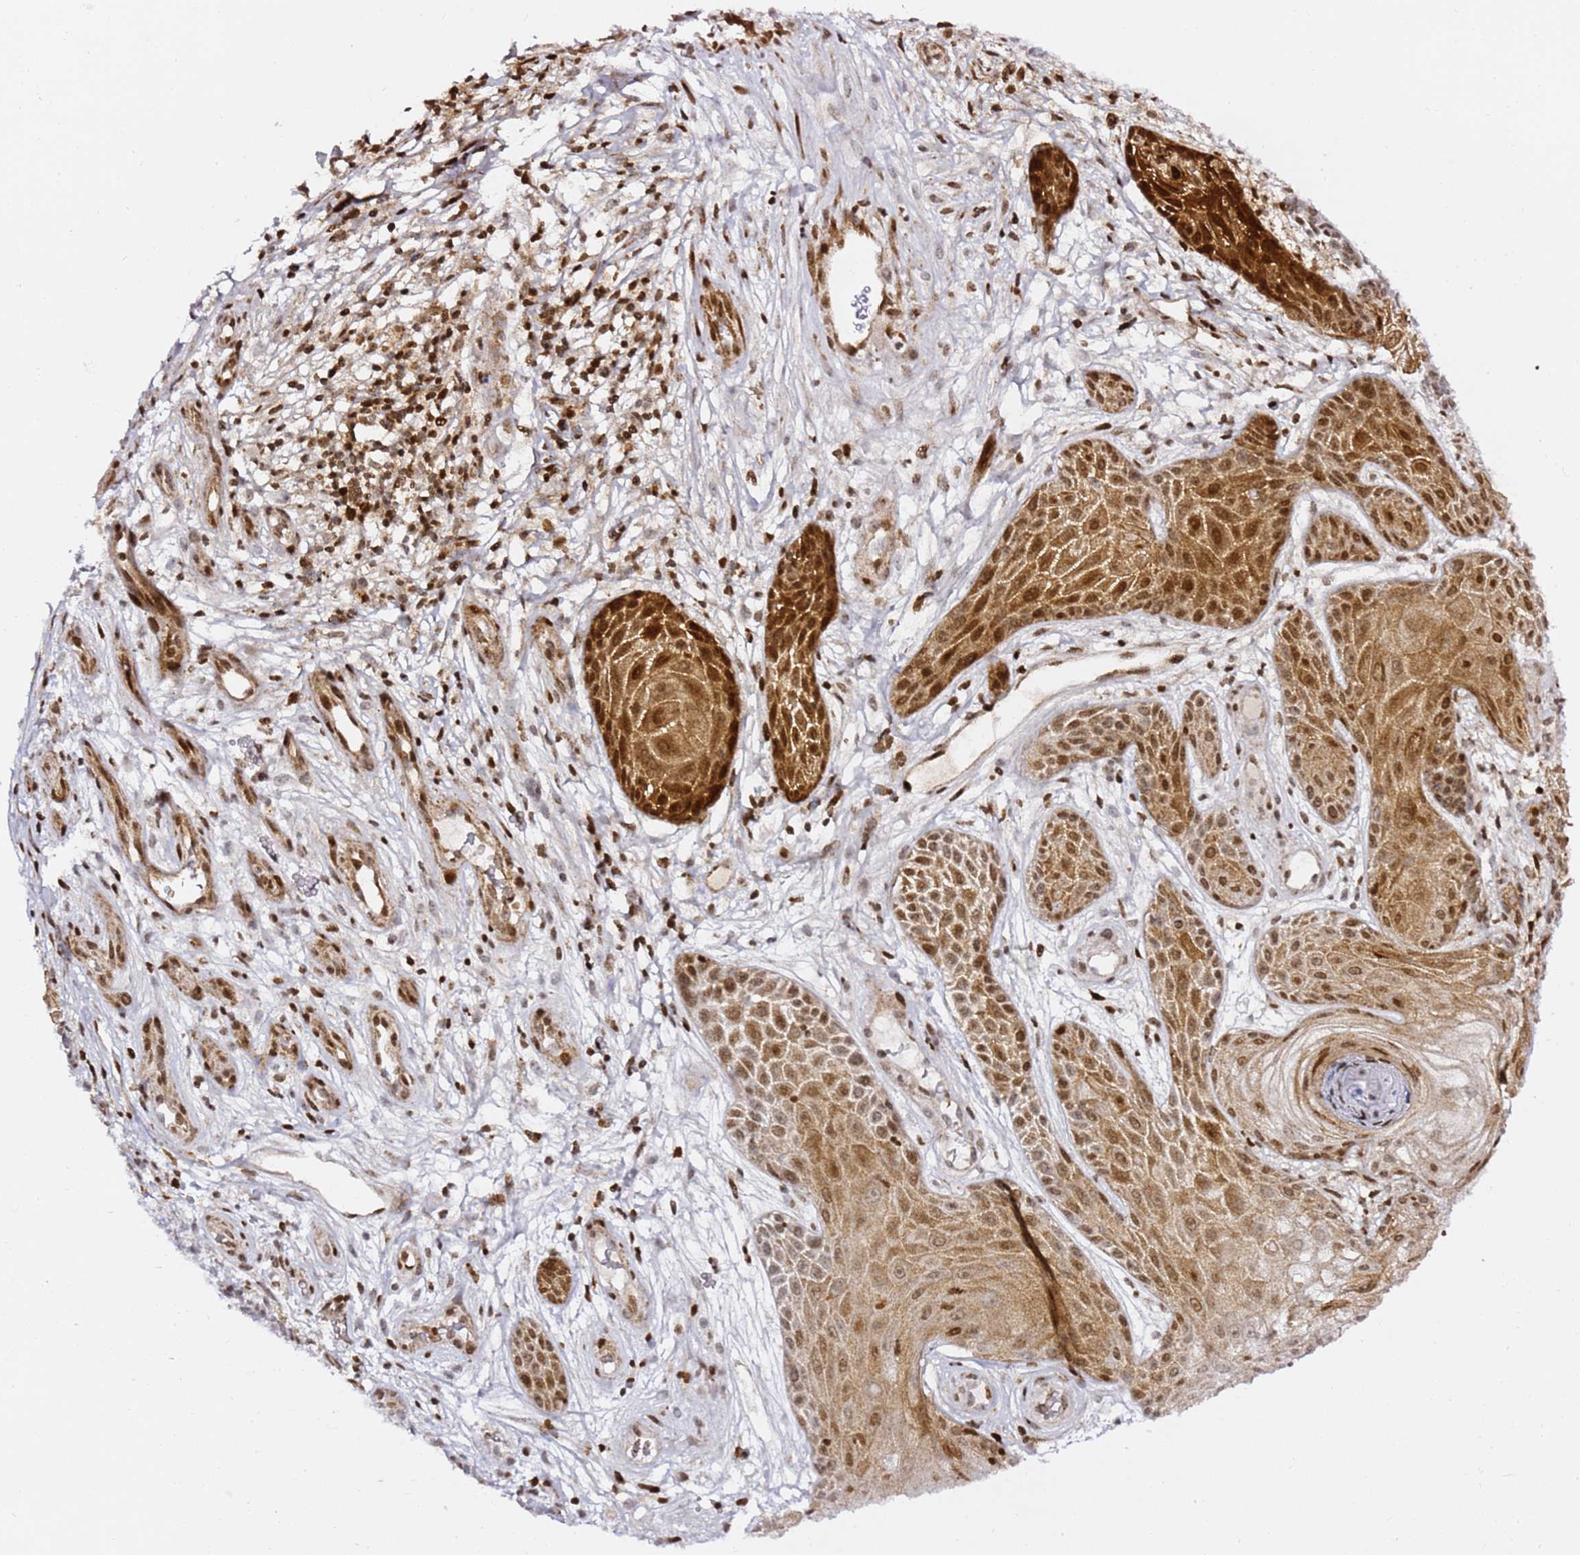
{"staining": {"intensity": "strong", "quantity": ">75%", "location": "cytoplasmic/membranous,nuclear"}, "tissue": "skin cancer", "cell_type": "Tumor cells", "image_type": "cancer", "snomed": [{"axis": "morphology", "description": "Basal cell carcinoma"}, {"axis": "topography", "description": "Skin"}], "caption": "Protein staining shows strong cytoplasmic/membranous and nuclear positivity in approximately >75% of tumor cells in skin cancer (basal cell carcinoma). (IHC, brightfield microscopy, high magnification).", "gene": "GBP2", "patient": {"sex": "male", "age": 89}}